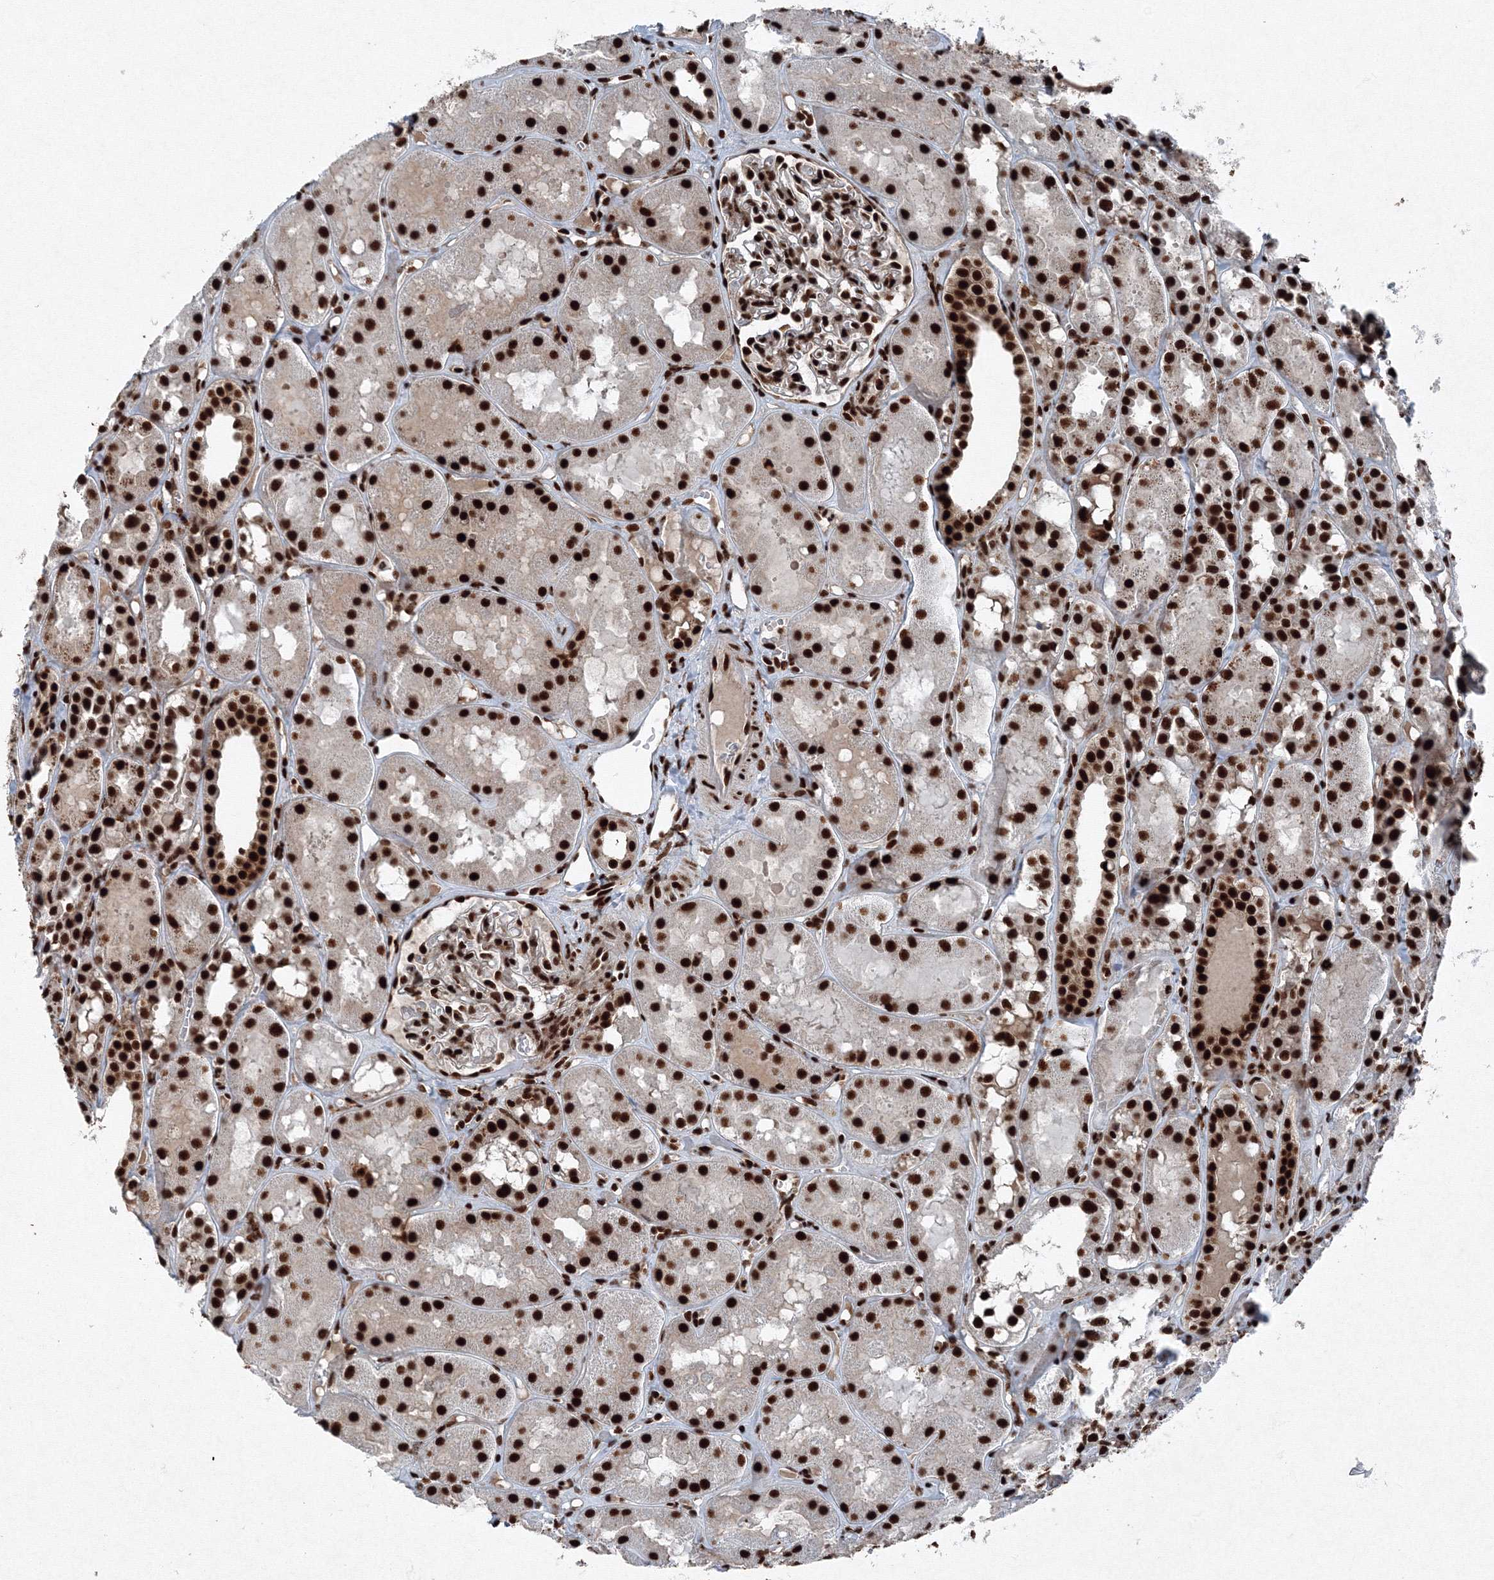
{"staining": {"intensity": "strong", "quantity": ">75%", "location": "nuclear"}, "tissue": "kidney", "cell_type": "Cells in glomeruli", "image_type": "normal", "snomed": [{"axis": "morphology", "description": "Normal tissue, NOS"}, {"axis": "topography", "description": "Kidney"}], "caption": "Human kidney stained with a protein marker exhibits strong staining in cells in glomeruli.", "gene": "SNRPC", "patient": {"sex": "male", "age": 16}}